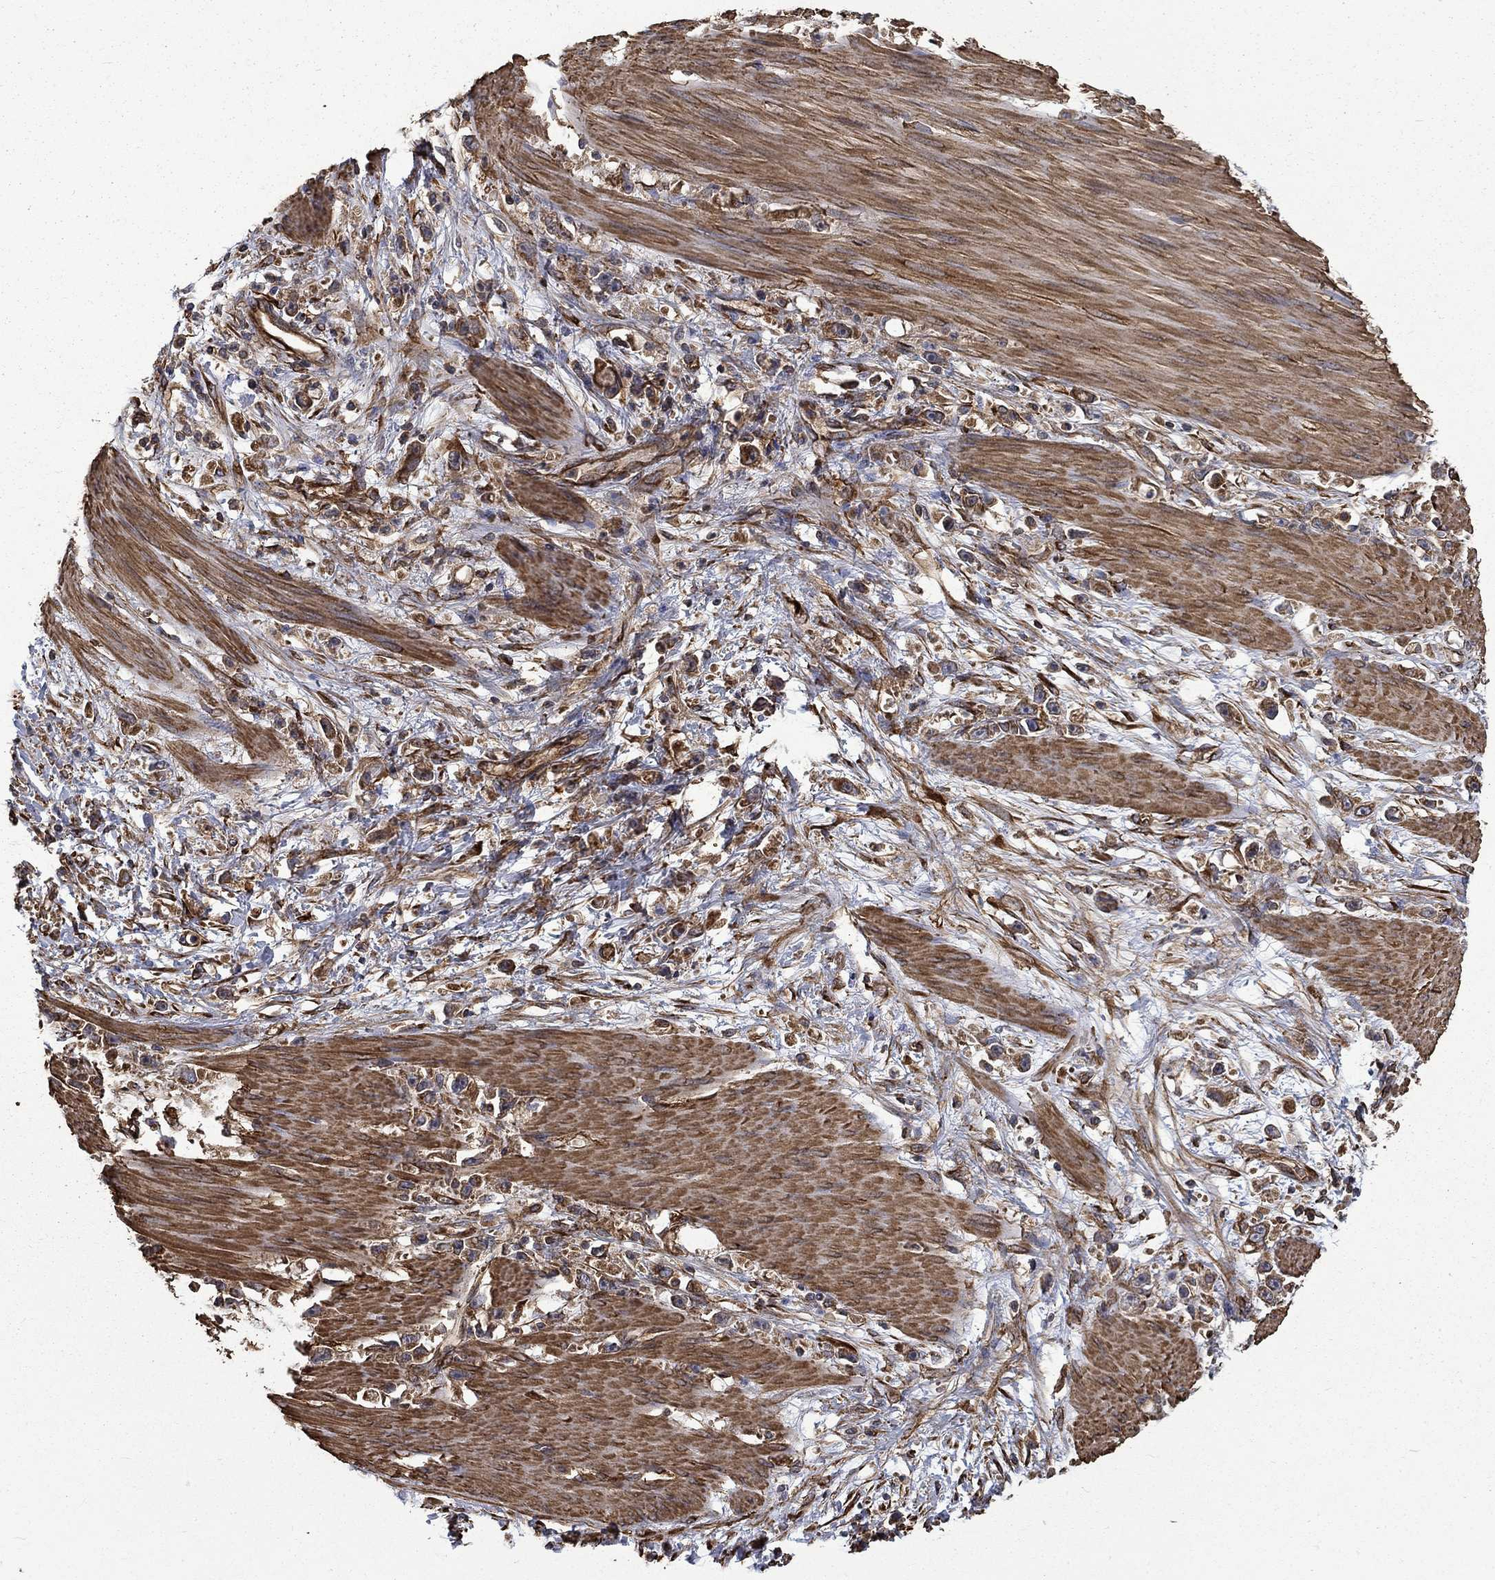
{"staining": {"intensity": "moderate", "quantity": "25%-75%", "location": "cytoplasmic/membranous"}, "tissue": "stomach cancer", "cell_type": "Tumor cells", "image_type": "cancer", "snomed": [{"axis": "morphology", "description": "Adenocarcinoma, NOS"}, {"axis": "topography", "description": "Stomach"}], "caption": "An immunohistochemistry micrograph of neoplastic tissue is shown. Protein staining in brown shows moderate cytoplasmic/membranous positivity in adenocarcinoma (stomach) within tumor cells.", "gene": "CUTC", "patient": {"sex": "female", "age": 59}}